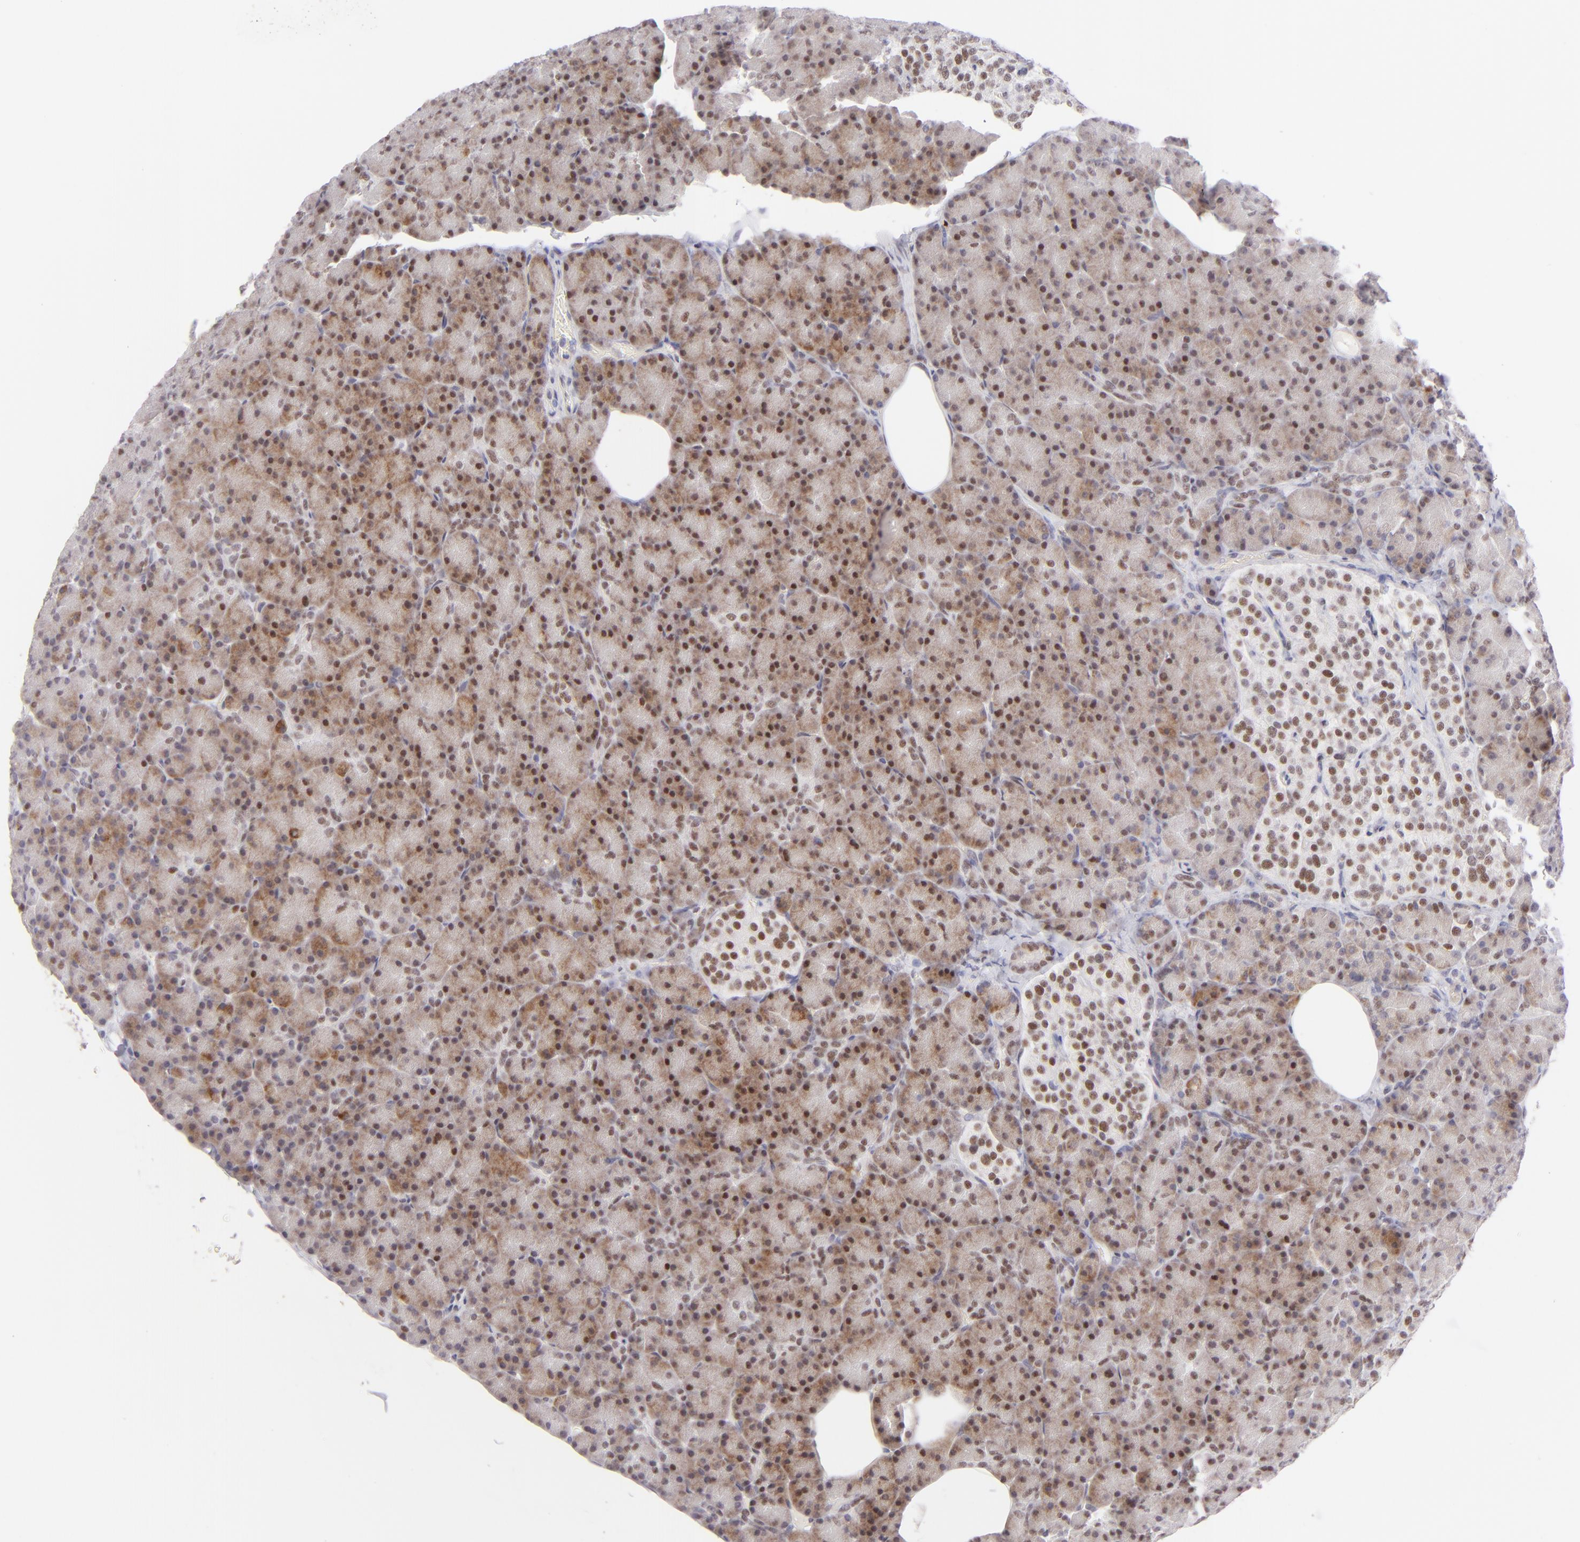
{"staining": {"intensity": "moderate", "quantity": "25%-75%", "location": "cytoplasmic/membranous,nuclear"}, "tissue": "pancreas", "cell_type": "Exocrine glandular cells", "image_type": "normal", "snomed": [{"axis": "morphology", "description": "Normal tissue, NOS"}, {"axis": "topography", "description": "Pancreas"}], "caption": "IHC of normal human pancreas demonstrates medium levels of moderate cytoplasmic/membranous,nuclear staining in approximately 25%-75% of exocrine glandular cells.", "gene": "POU2F1", "patient": {"sex": "female", "age": 43}}